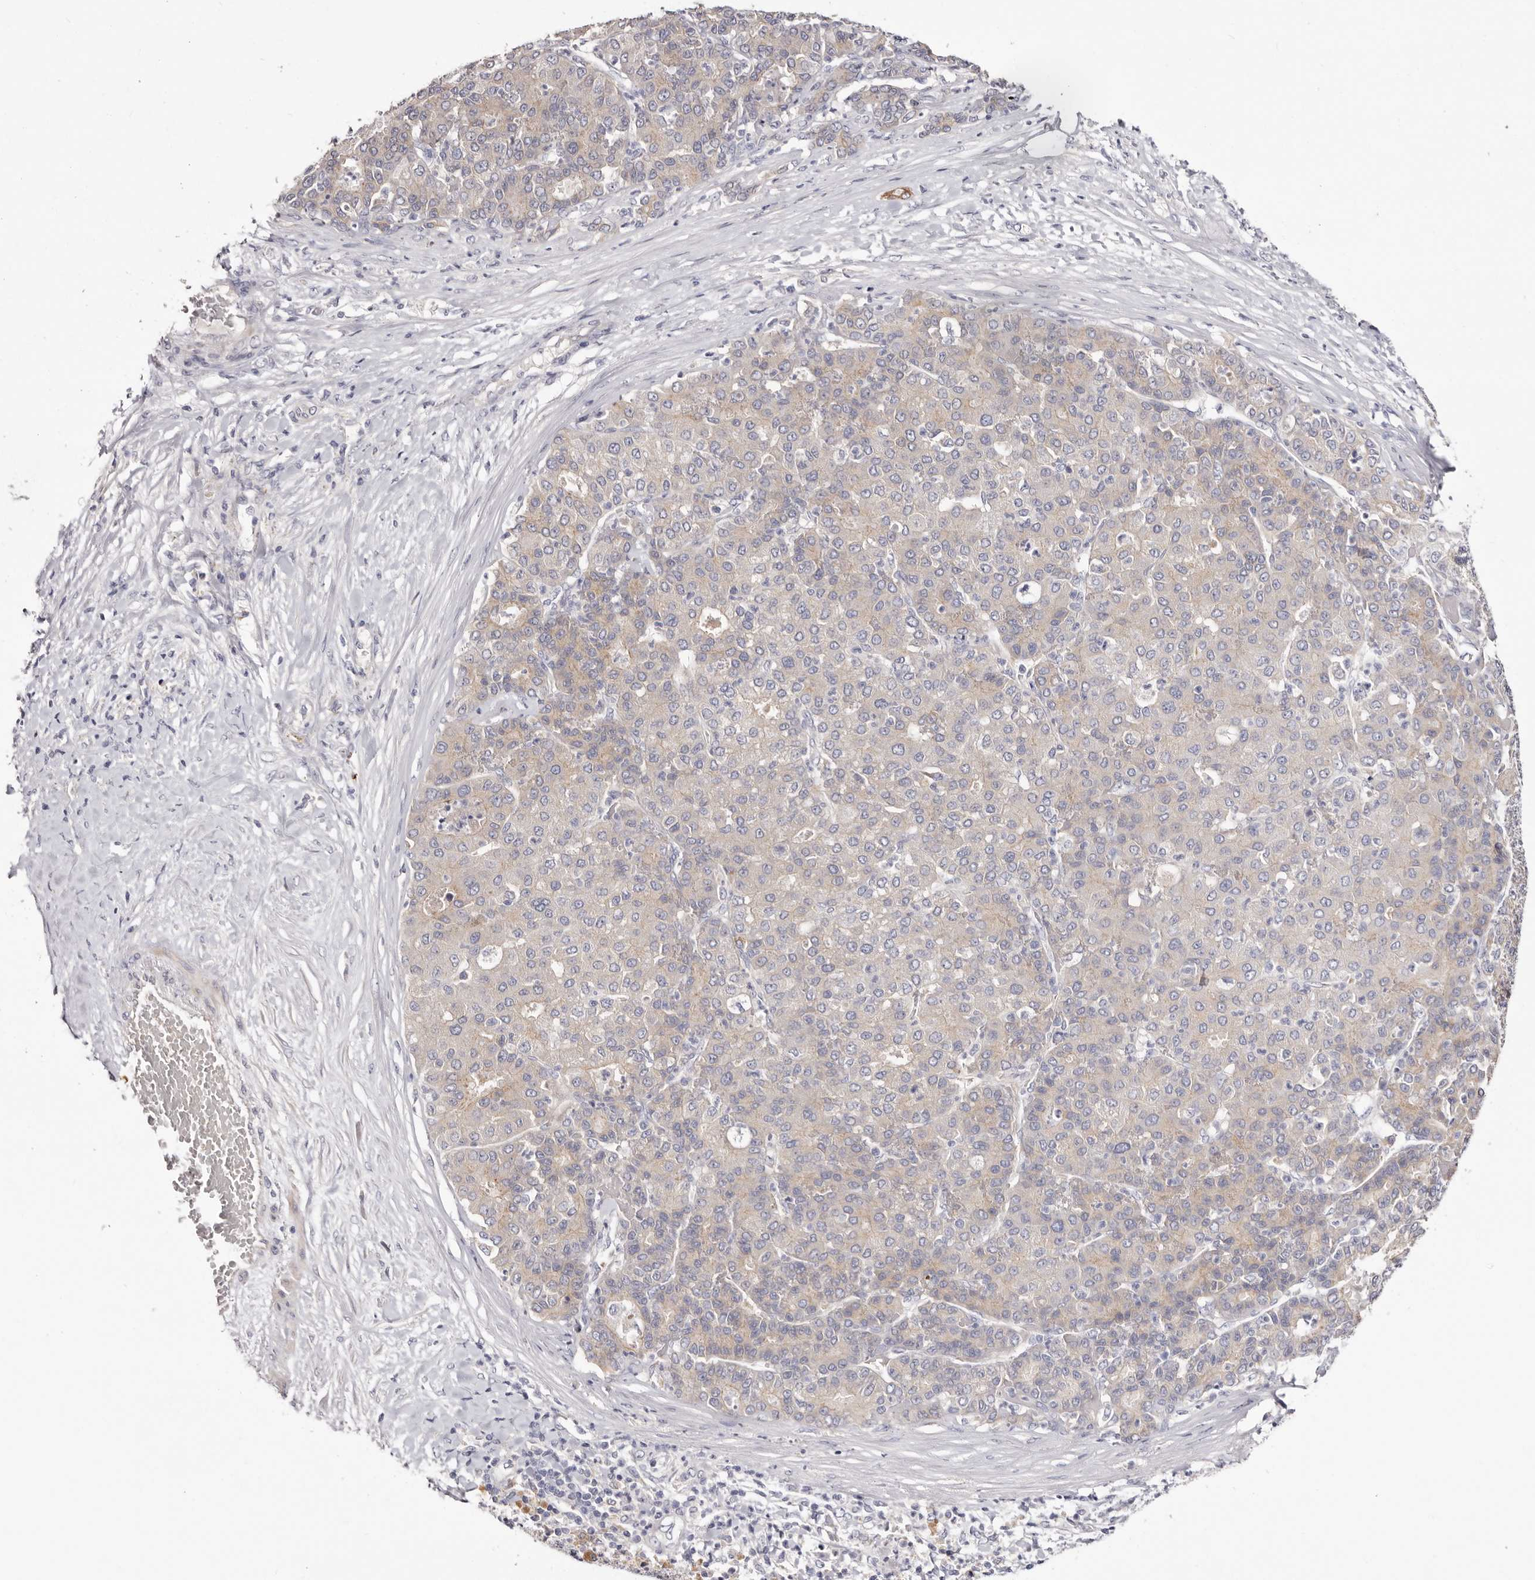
{"staining": {"intensity": "negative", "quantity": "none", "location": "none"}, "tissue": "liver cancer", "cell_type": "Tumor cells", "image_type": "cancer", "snomed": [{"axis": "morphology", "description": "Carcinoma, Hepatocellular, NOS"}, {"axis": "topography", "description": "Liver"}], "caption": "Hepatocellular carcinoma (liver) was stained to show a protein in brown. There is no significant staining in tumor cells.", "gene": "STK16", "patient": {"sex": "male", "age": 65}}